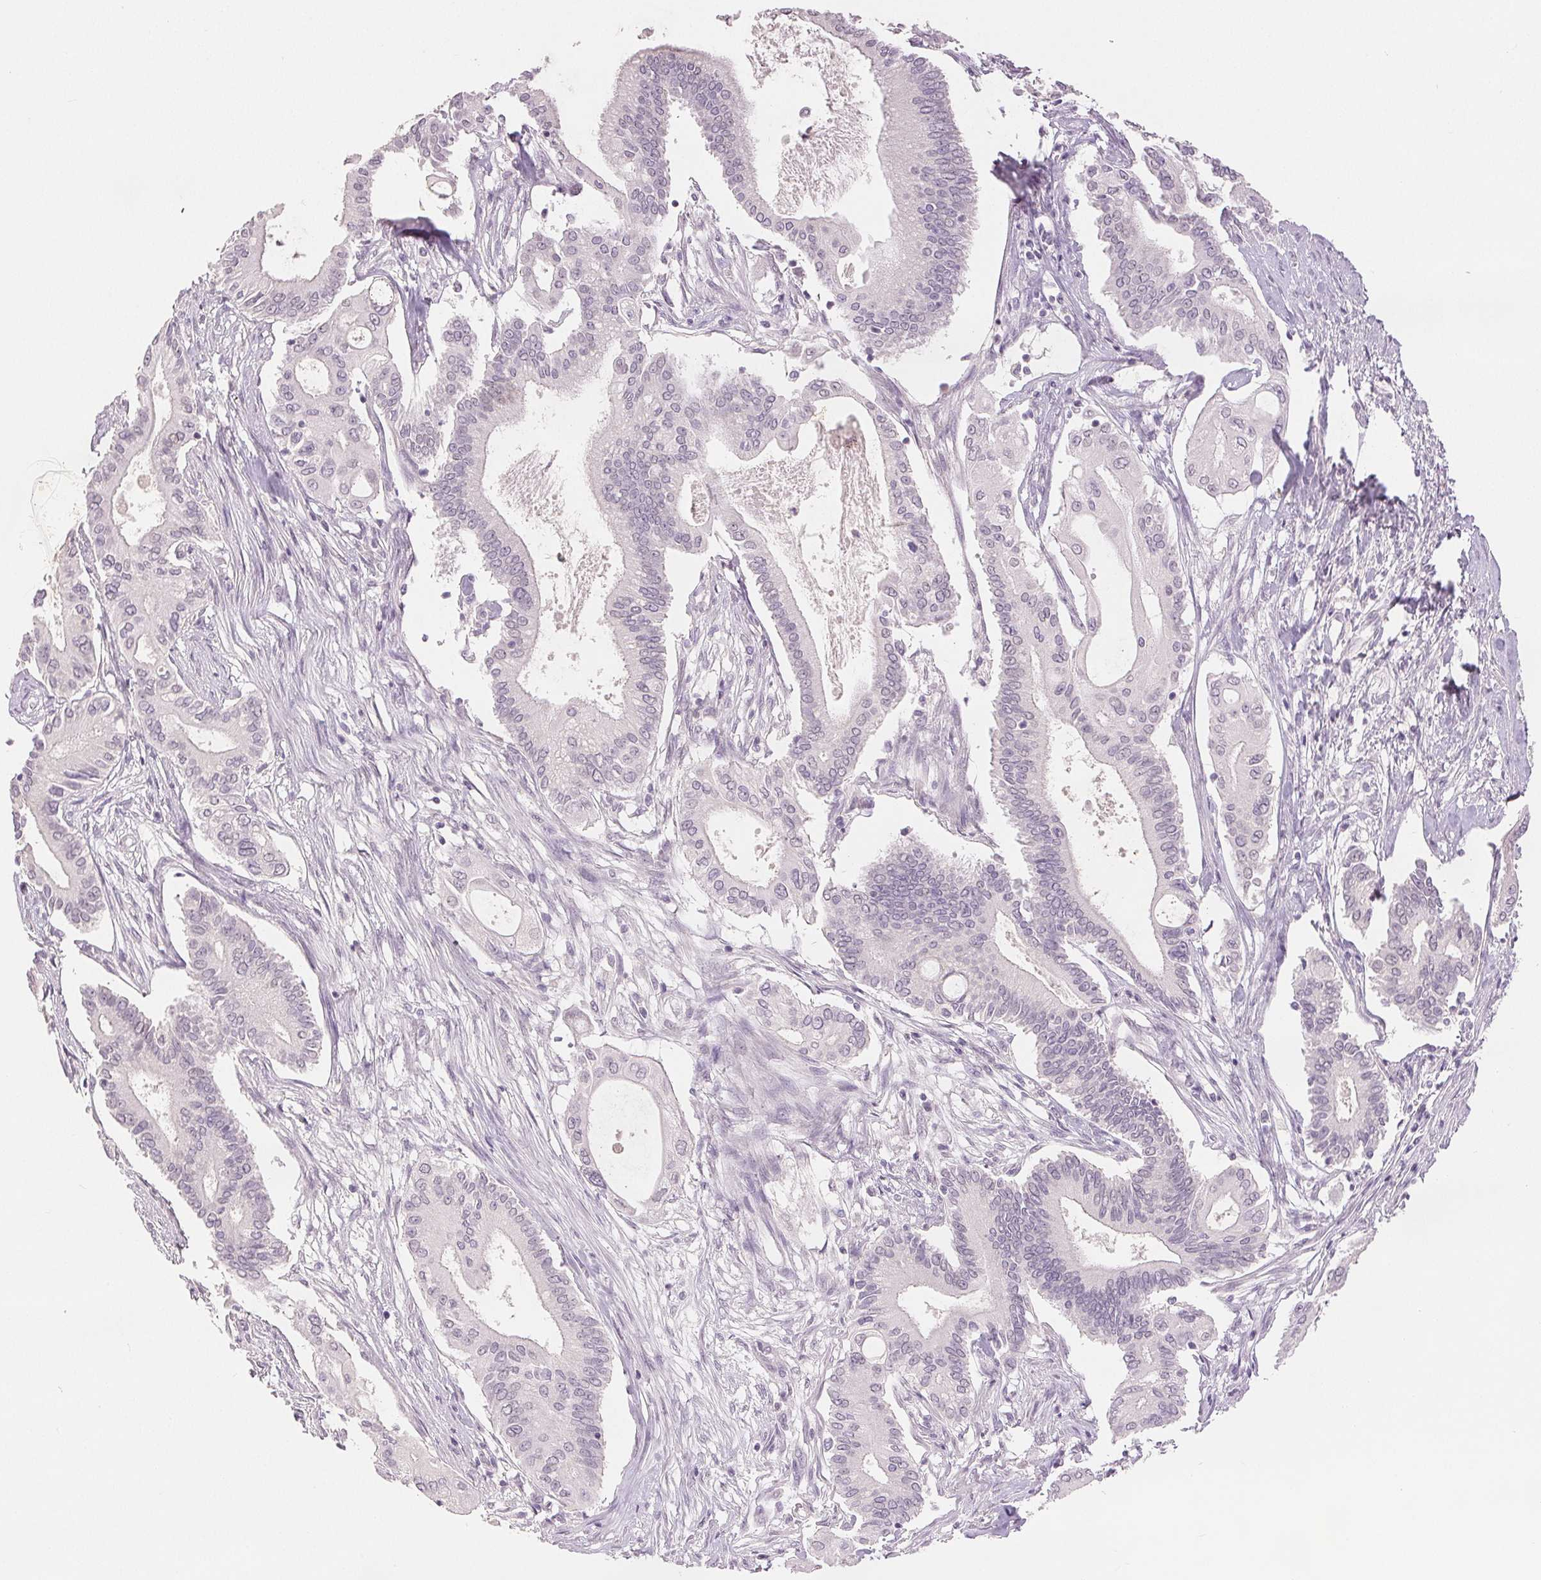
{"staining": {"intensity": "negative", "quantity": "none", "location": "none"}, "tissue": "pancreatic cancer", "cell_type": "Tumor cells", "image_type": "cancer", "snomed": [{"axis": "morphology", "description": "Adenocarcinoma, NOS"}, {"axis": "topography", "description": "Pancreas"}], "caption": "Pancreatic cancer (adenocarcinoma) was stained to show a protein in brown. There is no significant positivity in tumor cells.", "gene": "SLC27A5", "patient": {"sex": "female", "age": 68}}